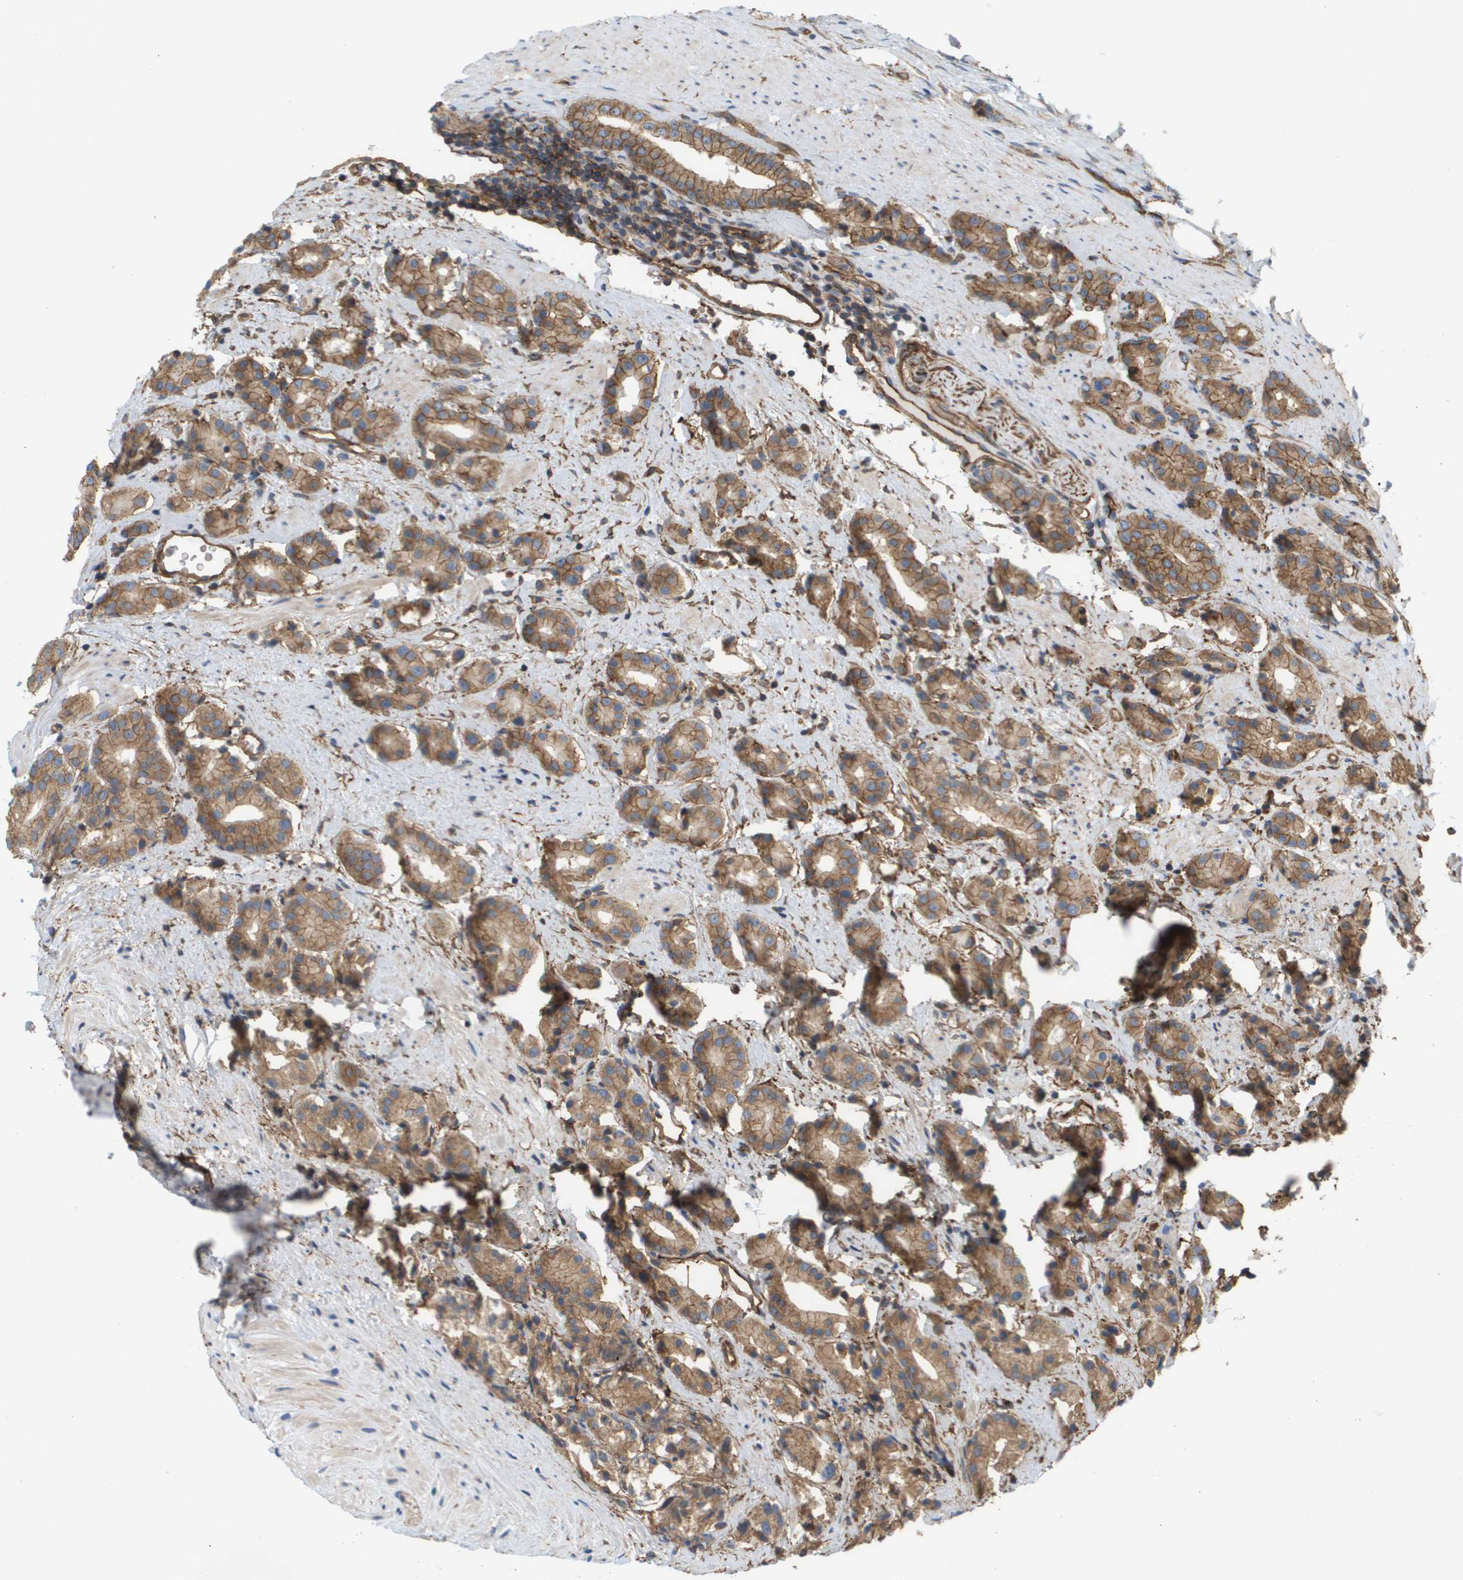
{"staining": {"intensity": "moderate", "quantity": ">75%", "location": "cytoplasmic/membranous"}, "tissue": "prostate cancer", "cell_type": "Tumor cells", "image_type": "cancer", "snomed": [{"axis": "morphology", "description": "Normal tissue, NOS"}, {"axis": "morphology", "description": "Adenocarcinoma, High grade"}, {"axis": "topography", "description": "Prostate"}, {"axis": "topography", "description": "Seminal veicle"}], "caption": "Immunohistochemical staining of prostate cancer displays medium levels of moderate cytoplasmic/membranous expression in about >75% of tumor cells.", "gene": "SGMS2", "patient": {"sex": "male", "age": 55}}